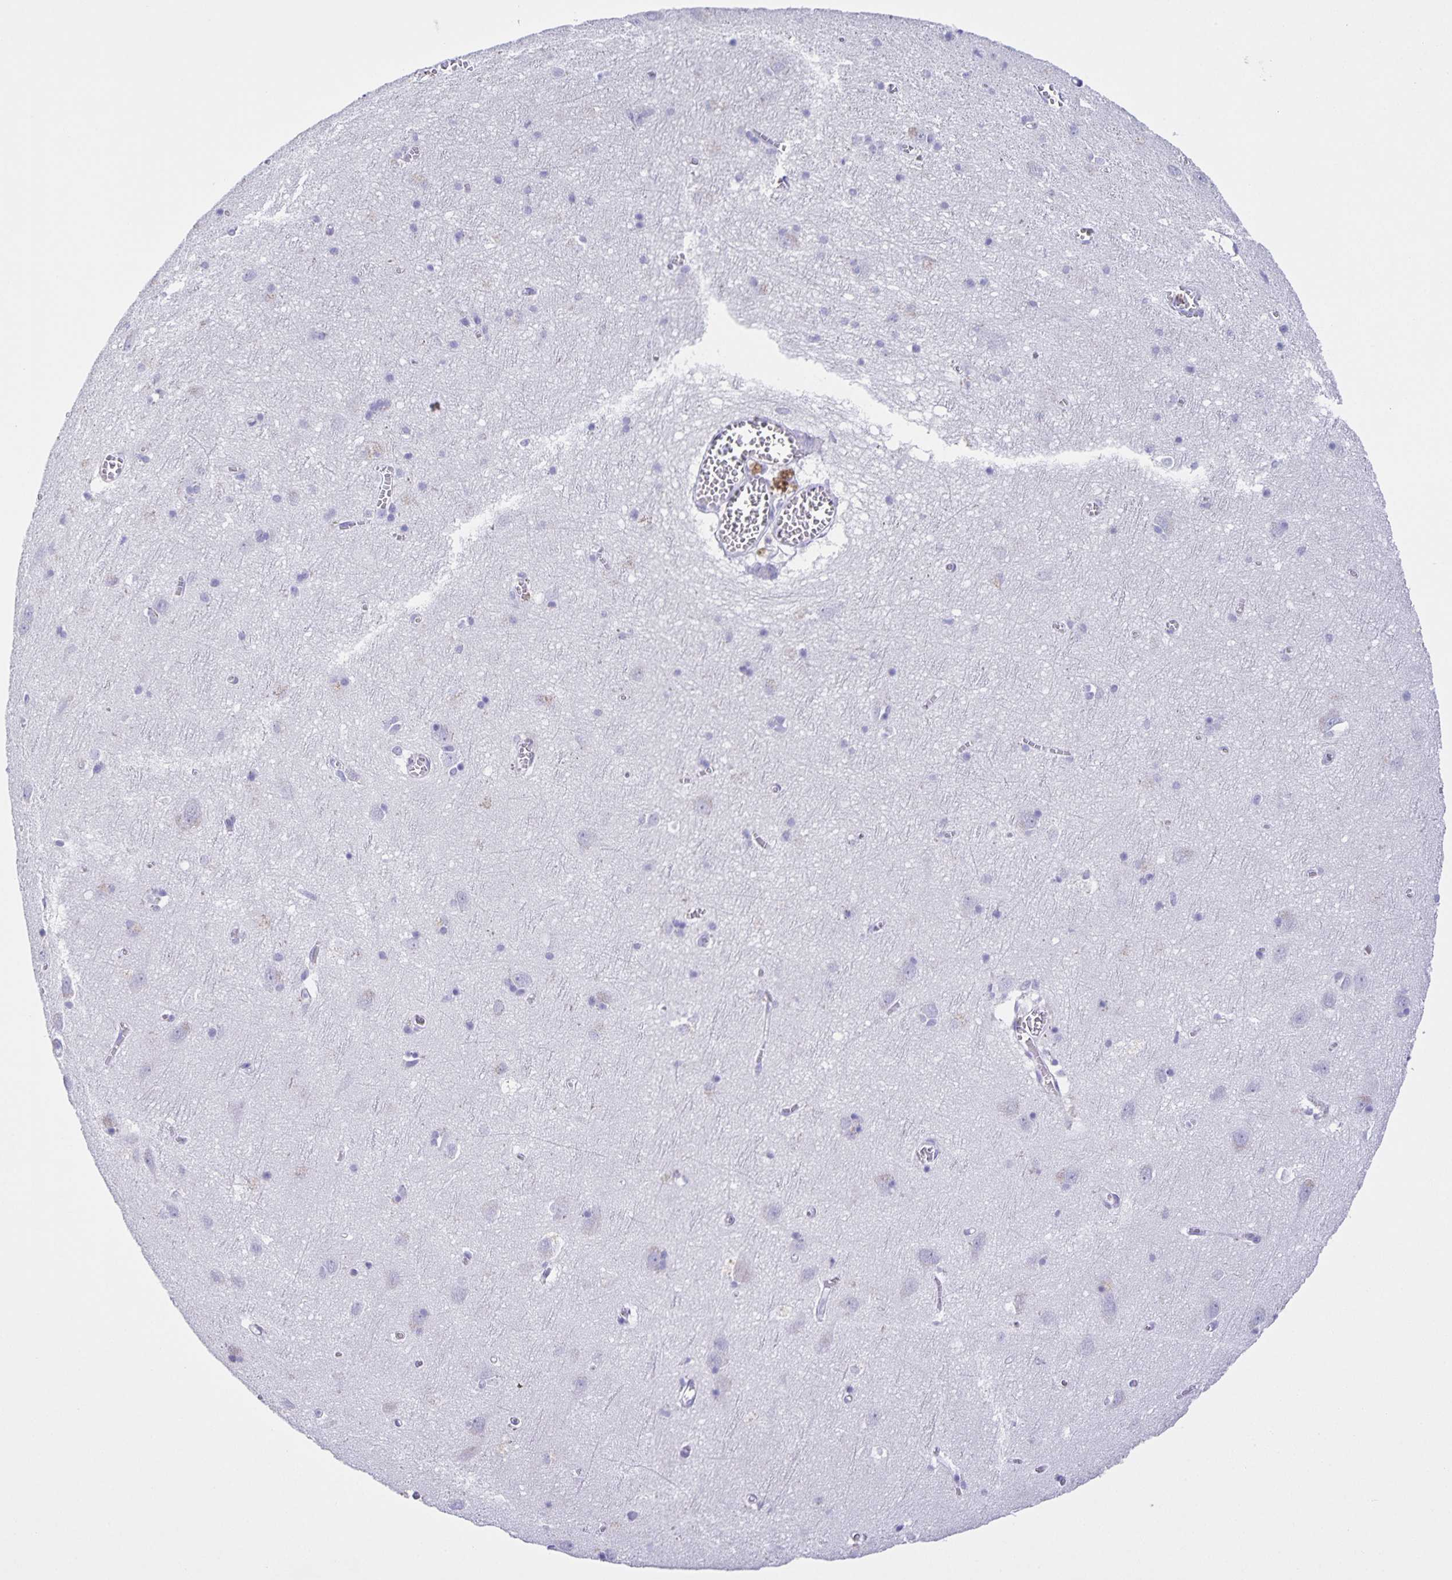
{"staining": {"intensity": "negative", "quantity": "none", "location": "none"}, "tissue": "cerebral cortex", "cell_type": "Endothelial cells", "image_type": "normal", "snomed": [{"axis": "morphology", "description": "Normal tissue, NOS"}, {"axis": "topography", "description": "Cerebral cortex"}], "caption": "A micrograph of human cerebral cortex is negative for staining in endothelial cells. (DAB (3,3'-diaminobenzidine) immunohistochemistry (IHC), high magnification).", "gene": "UBQLN3", "patient": {"sex": "male", "age": 70}}